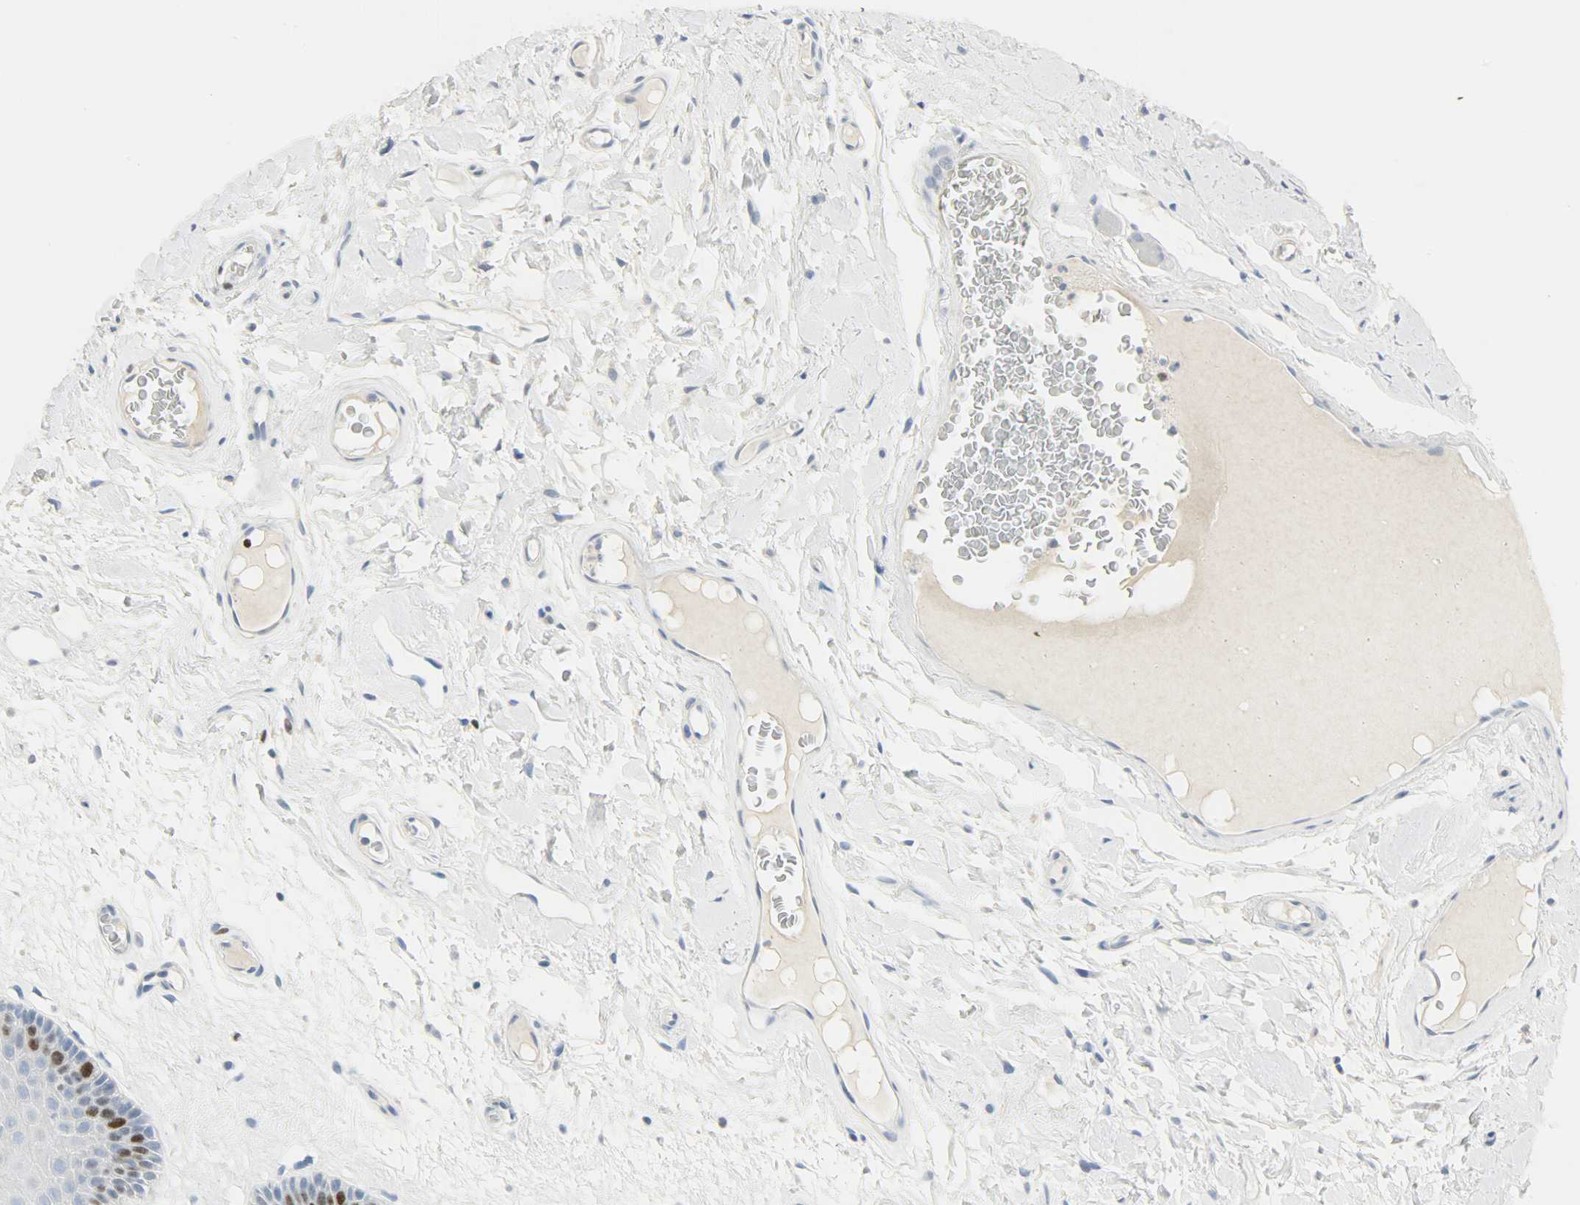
{"staining": {"intensity": "strong", "quantity": "<25%", "location": "nuclear"}, "tissue": "oral mucosa", "cell_type": "Squamous epithelial cells", "image_type": "normal", "snomed": [{"axis": "morphology", "description": "Normal tissue, NOS"}, {"axis": "morphology", "description": "Squamous cell carcinoma, NOS"}, {"axis": "topography", "description": "Skeletal muscle"}, {"axis": "topography", "description": "Oral tissue"}, {"axis": "topography", "description": "Head-Neck"}], "caption": "A high-resolution photomicrograph shows immunohistochemistry staining of unremarkable oral mucosa, which reveals strong nuclear expression in about <25% of squamous epithelial cells. The protein of interest is shown in brown color, while the nuclei are stained blue.", "gene": "HELLS", "patient": {"sex": "male", "age": 71}}